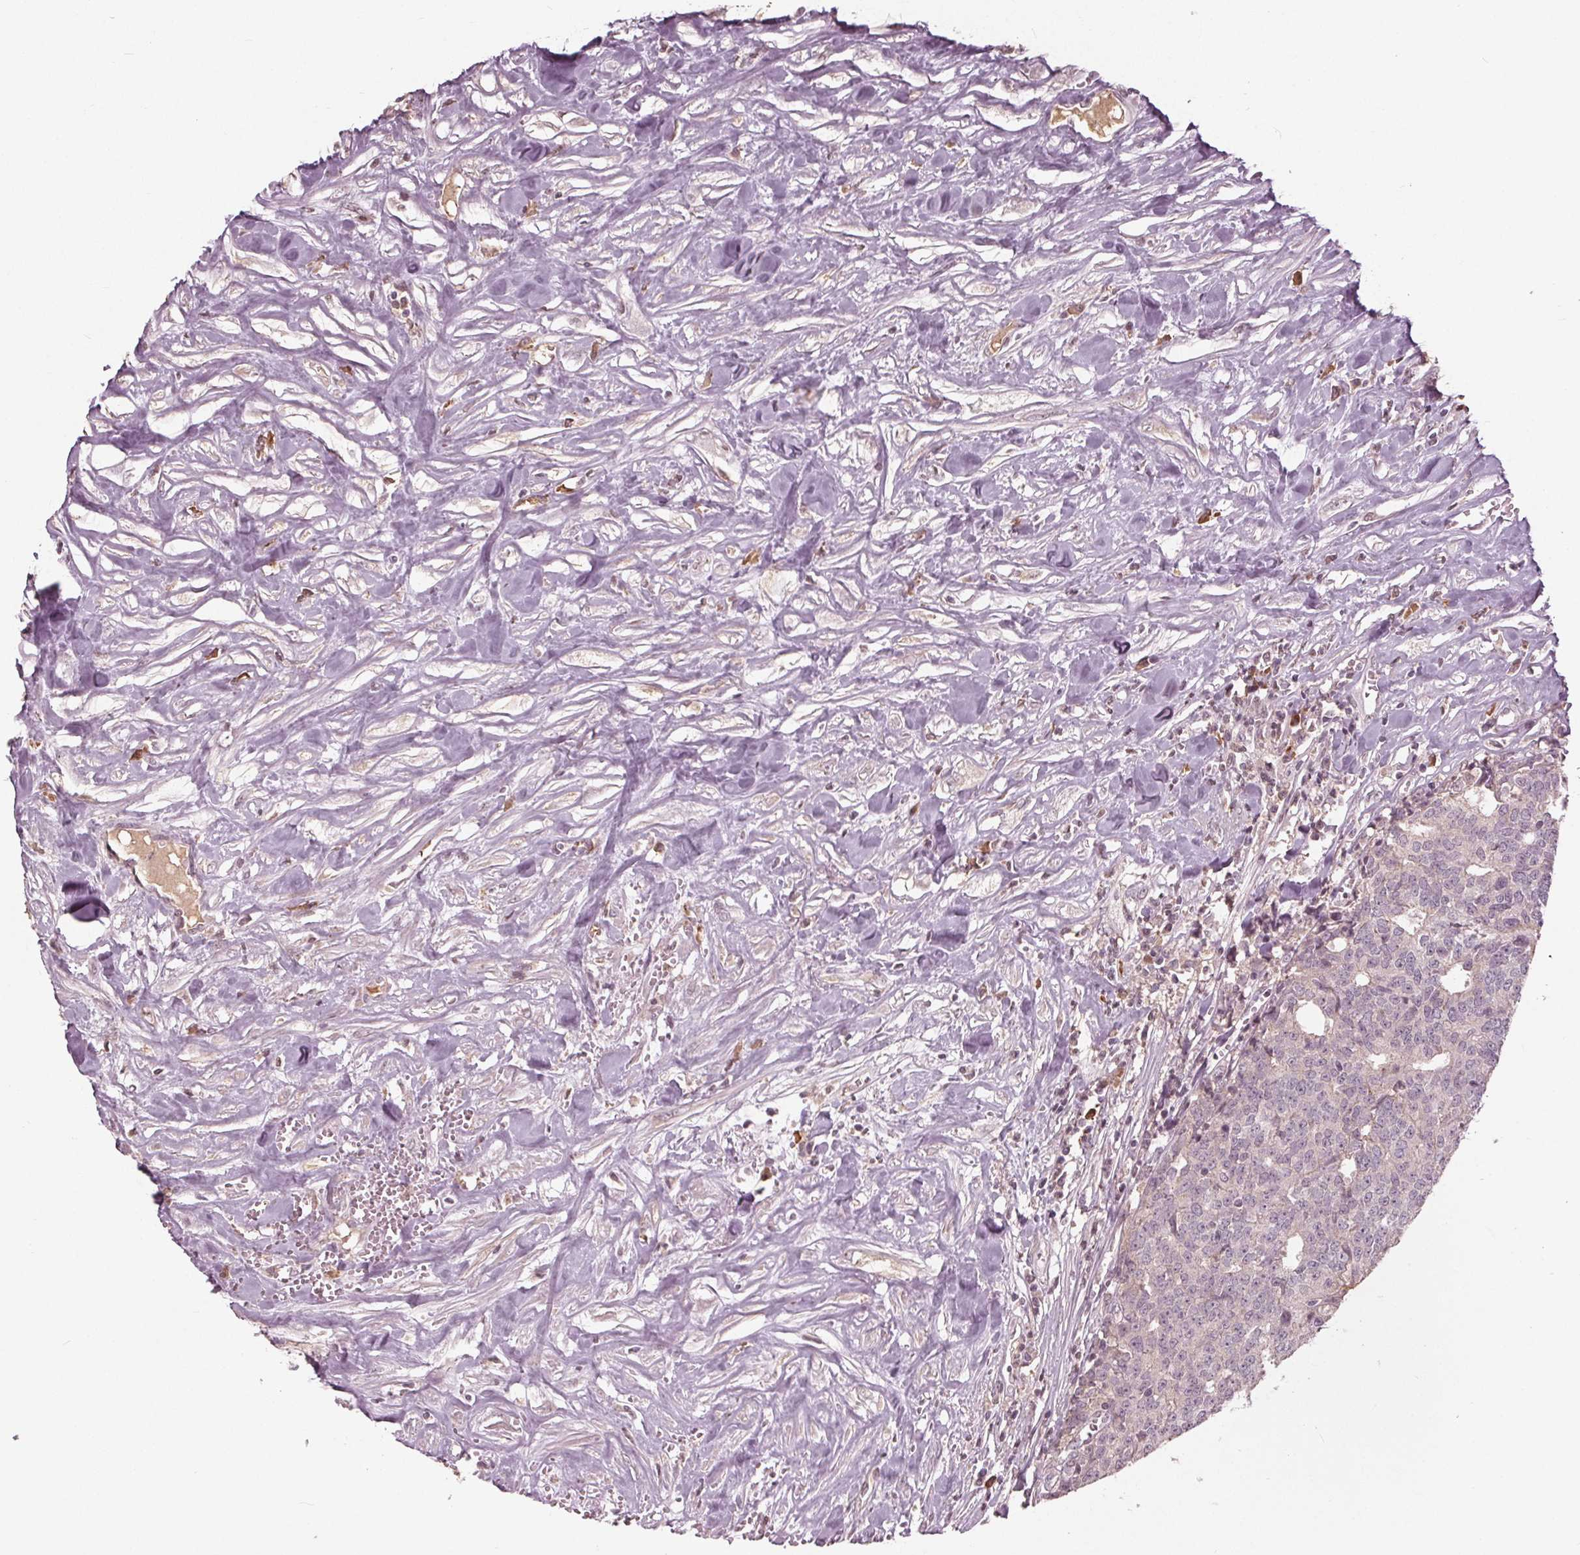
{"staining": {"intensity": "negative", "quantity": "none", "location": "none"}, "tissue": "prostate cancer", "cell_type": "Tumor cells", "image_type": "cancer", "snomed": [{"axis": "morphology", "description": "Adenocarcinoma, High grade"}, {"axis": "topography", "description": "Prostate and seminal vesicle, NOS"}], "caption": "Tumor cells are negative for protein expression in human prostate adenocarcinoma (high-grade). (Brightfield microscopy of DAB (3,3'-diaminobenzidine) immunohistochemistry at high magnification).", "gene": "CXCL16", "patient": {"sex": "male", "age": 60}}